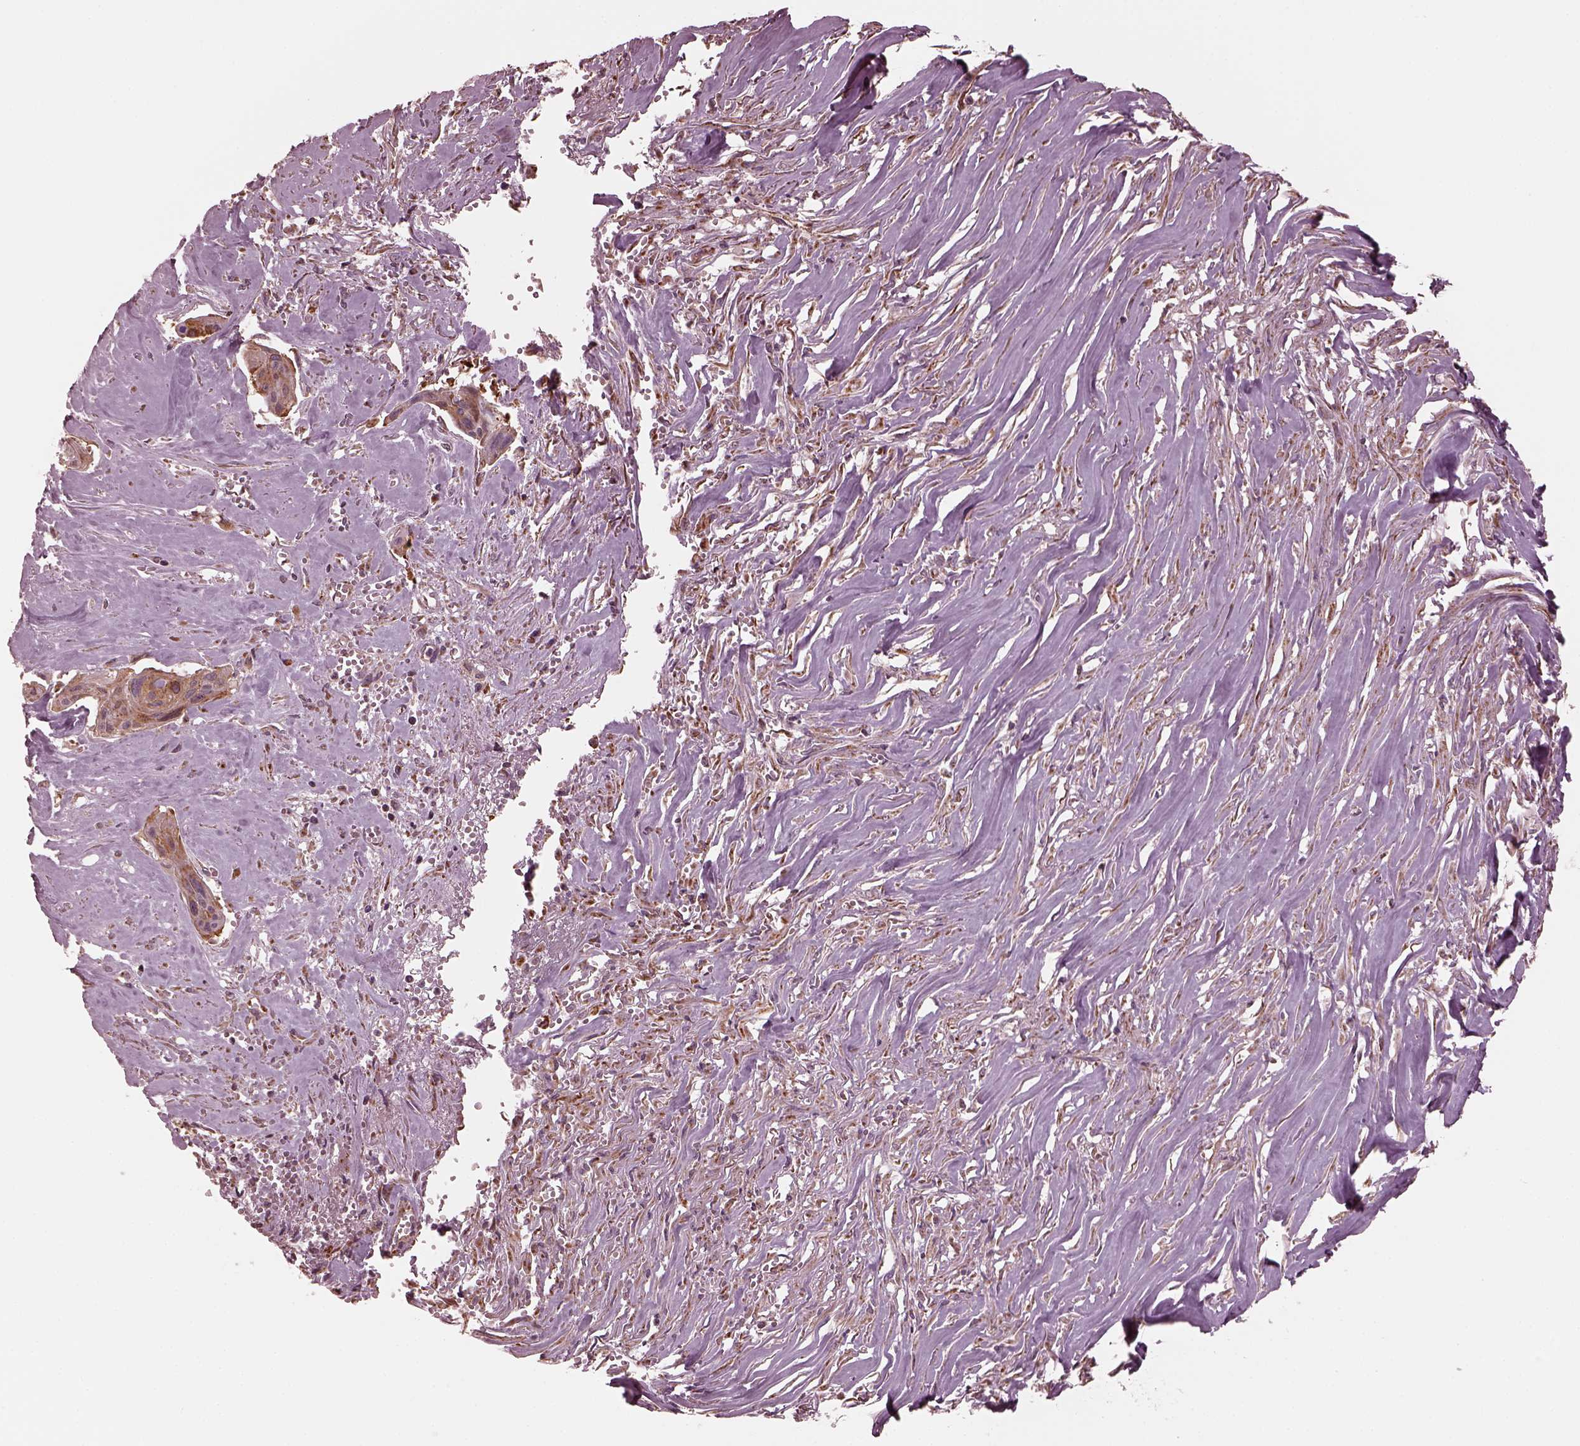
{"staining": {"intensity": "moderate", "quantity": "25%-75%", "location": "cytoplasmic/membranous"}, "tissue": "cervical cancer", "cell_type": "Tumor cells", "image_type": "cancer", "snomed": [{"axis": "morphology", "description": "Squamous cell carcinoma, NOS"}, {"axis": "topography", "description": "Cervix"}], "caption": "A brown stain highlights moderate cytoplasmic/membranous staining of a protein in human cervical squamous cell carcinoma tumor cells. (DAB IHC with brightfield microscopy, high magnification).", "gene": "NDUFB10", "patient": {"sex": "female", "age": 49}}